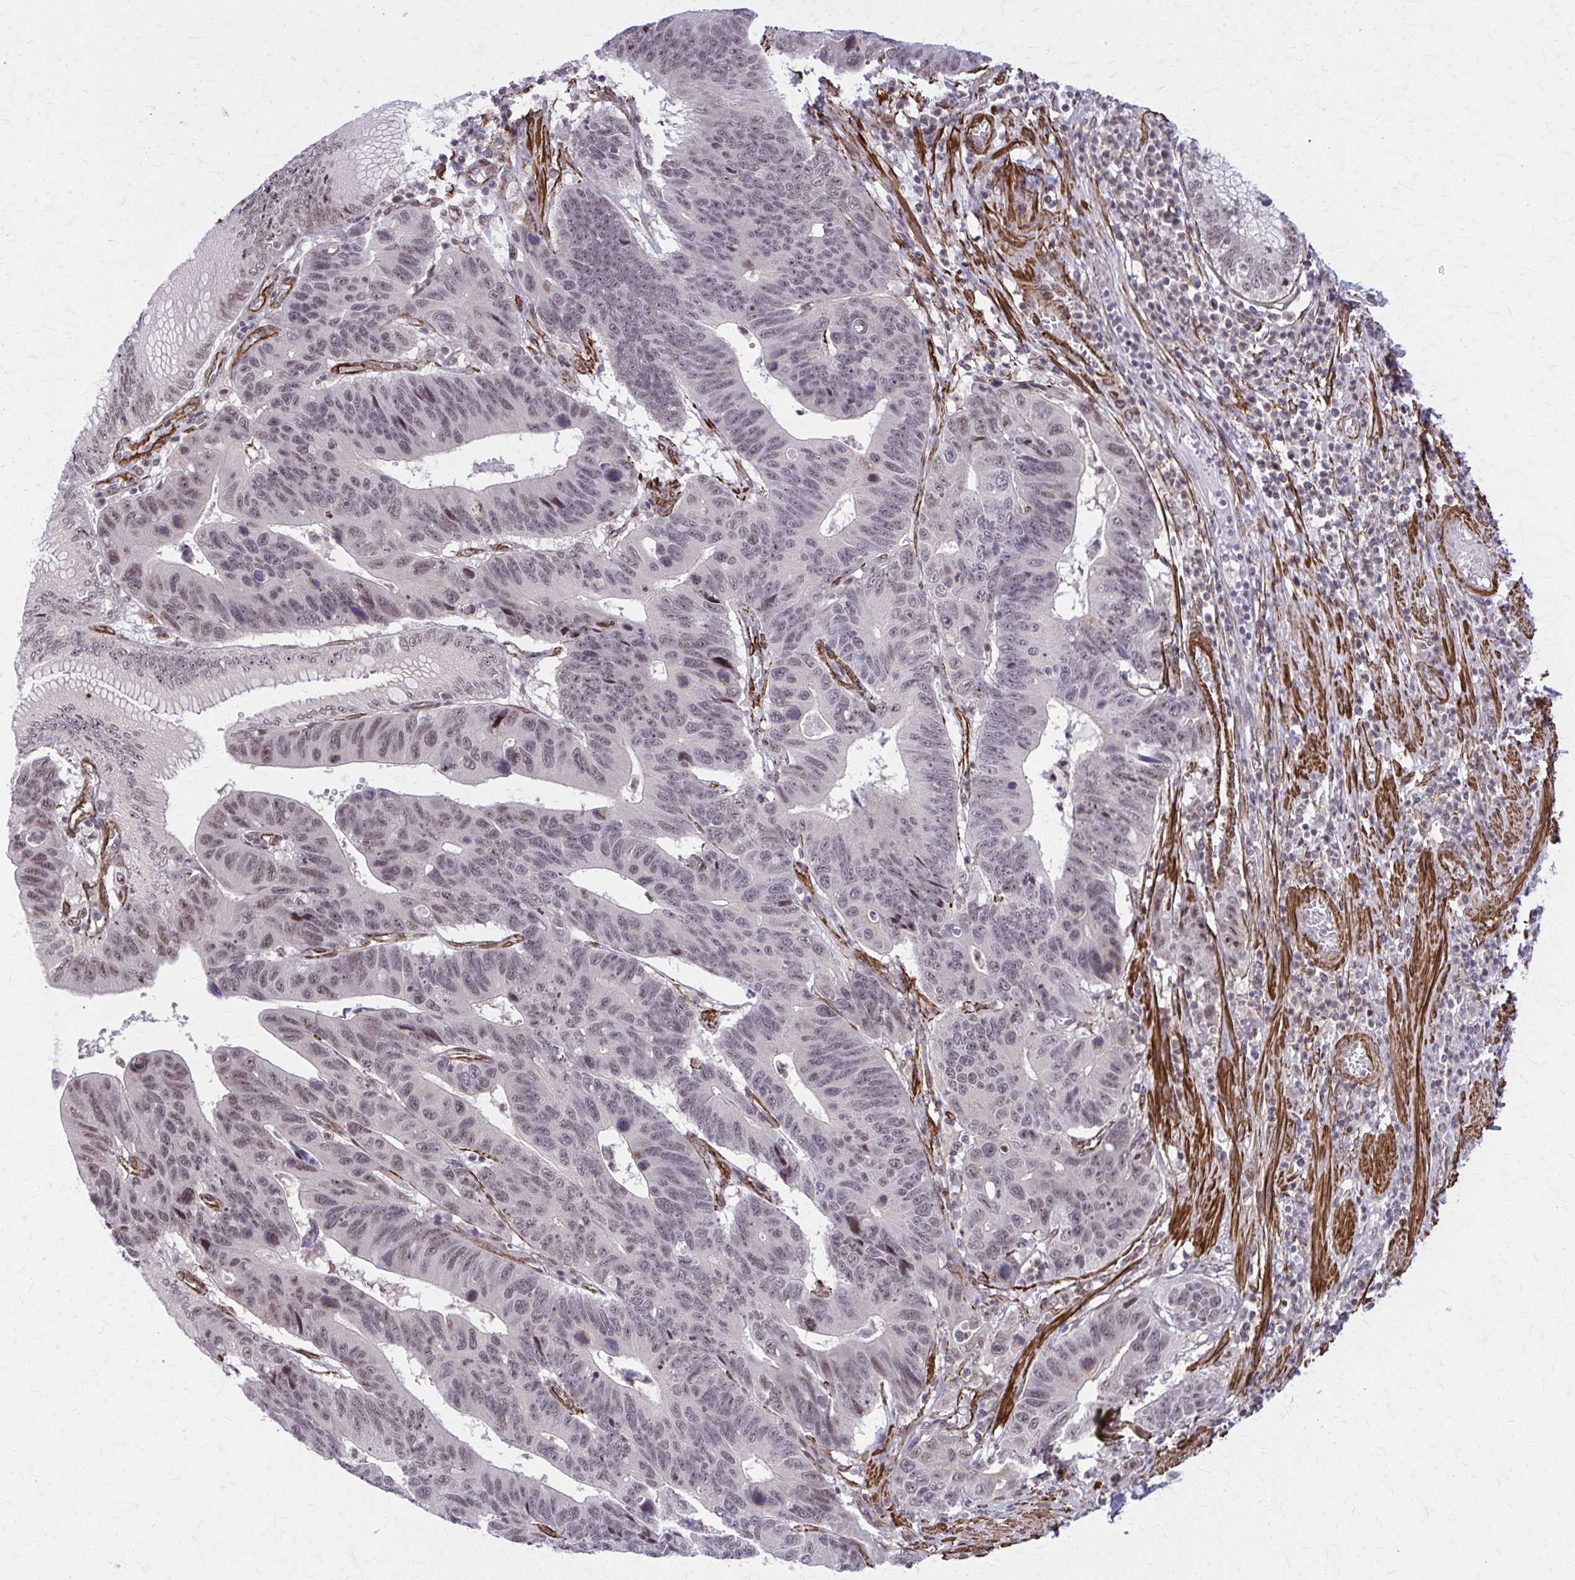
{"staining": {"intensity": "weak", "quantity": "<25%", "location": "nuclear"}, "tissue": "stomach cancer", "cell_type": "Tumor cells", "image_type": "cancer", "snomed": [{"axis": "morphology", "description": "Adenocarcinoma, NOS"}, {"axis": "topography", "description": "Stomach"}], "caption": "Tumor cells are negative for protein expression in human stomach cancer (adenocarcinoma). (DAB IHC visualized using brightfield microscopy, high magnification).", "gene": "NRBF2", "patient": {"sex": "male", "age": 59}}